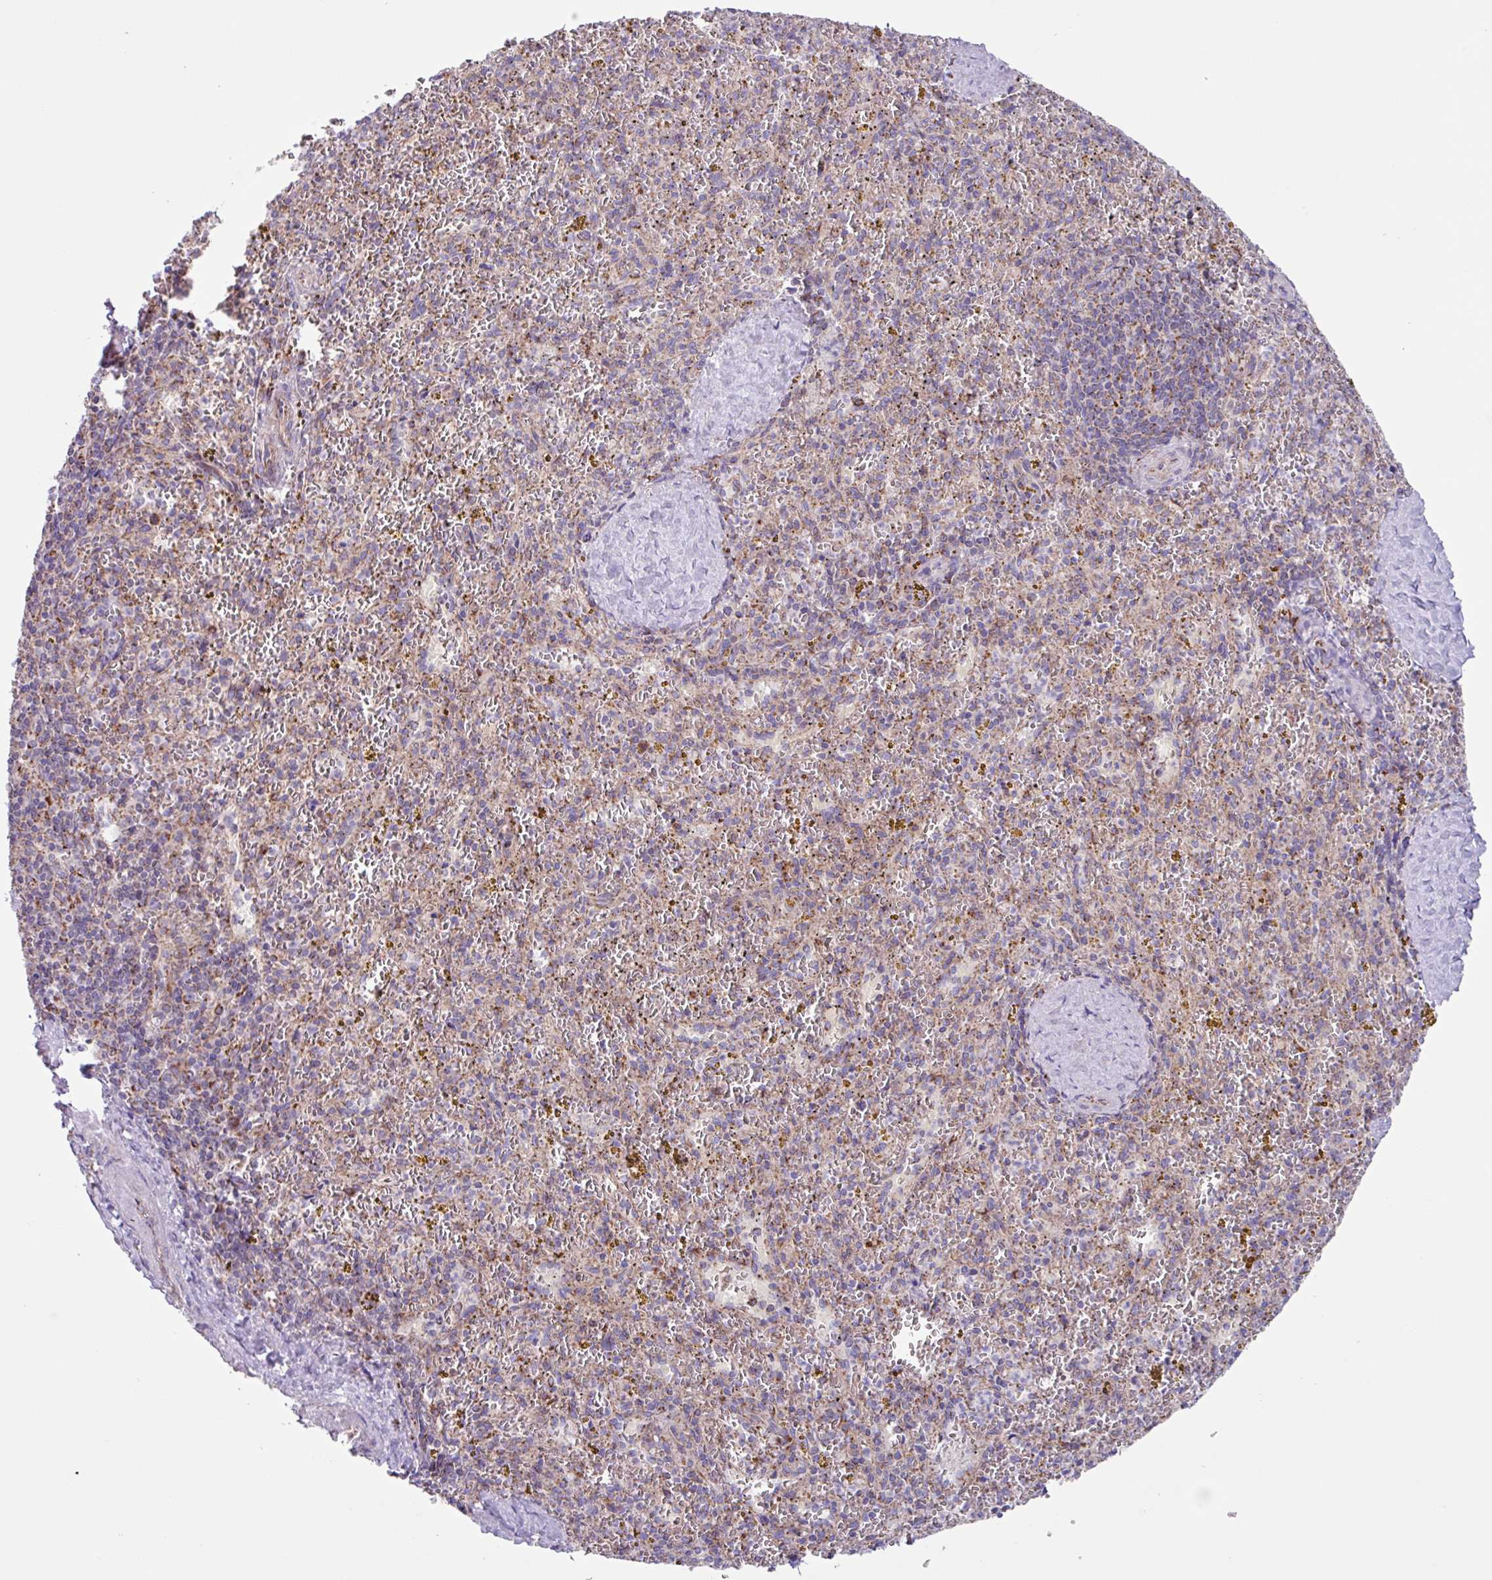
{"staining": {"intensity": "moderate", "quantity": "<25%", "location": "cytoplasmic/membranous"}, "tissue": "spleen", "cell_type": "Cells in red pulp", "image_type": "normal", "snomed": [{"axis": "morphology", "description": "Normal tissue, NOS"}, {"axis": "topography", "description": "Spleen"}], "caption": "Protein staining reveals moderate cytoplasmic/membranous positivity in about <25% of cells in red pulp in benign spleen.", "gene": "OTULIN", "patient": {"sex": "male", "age": 57}}